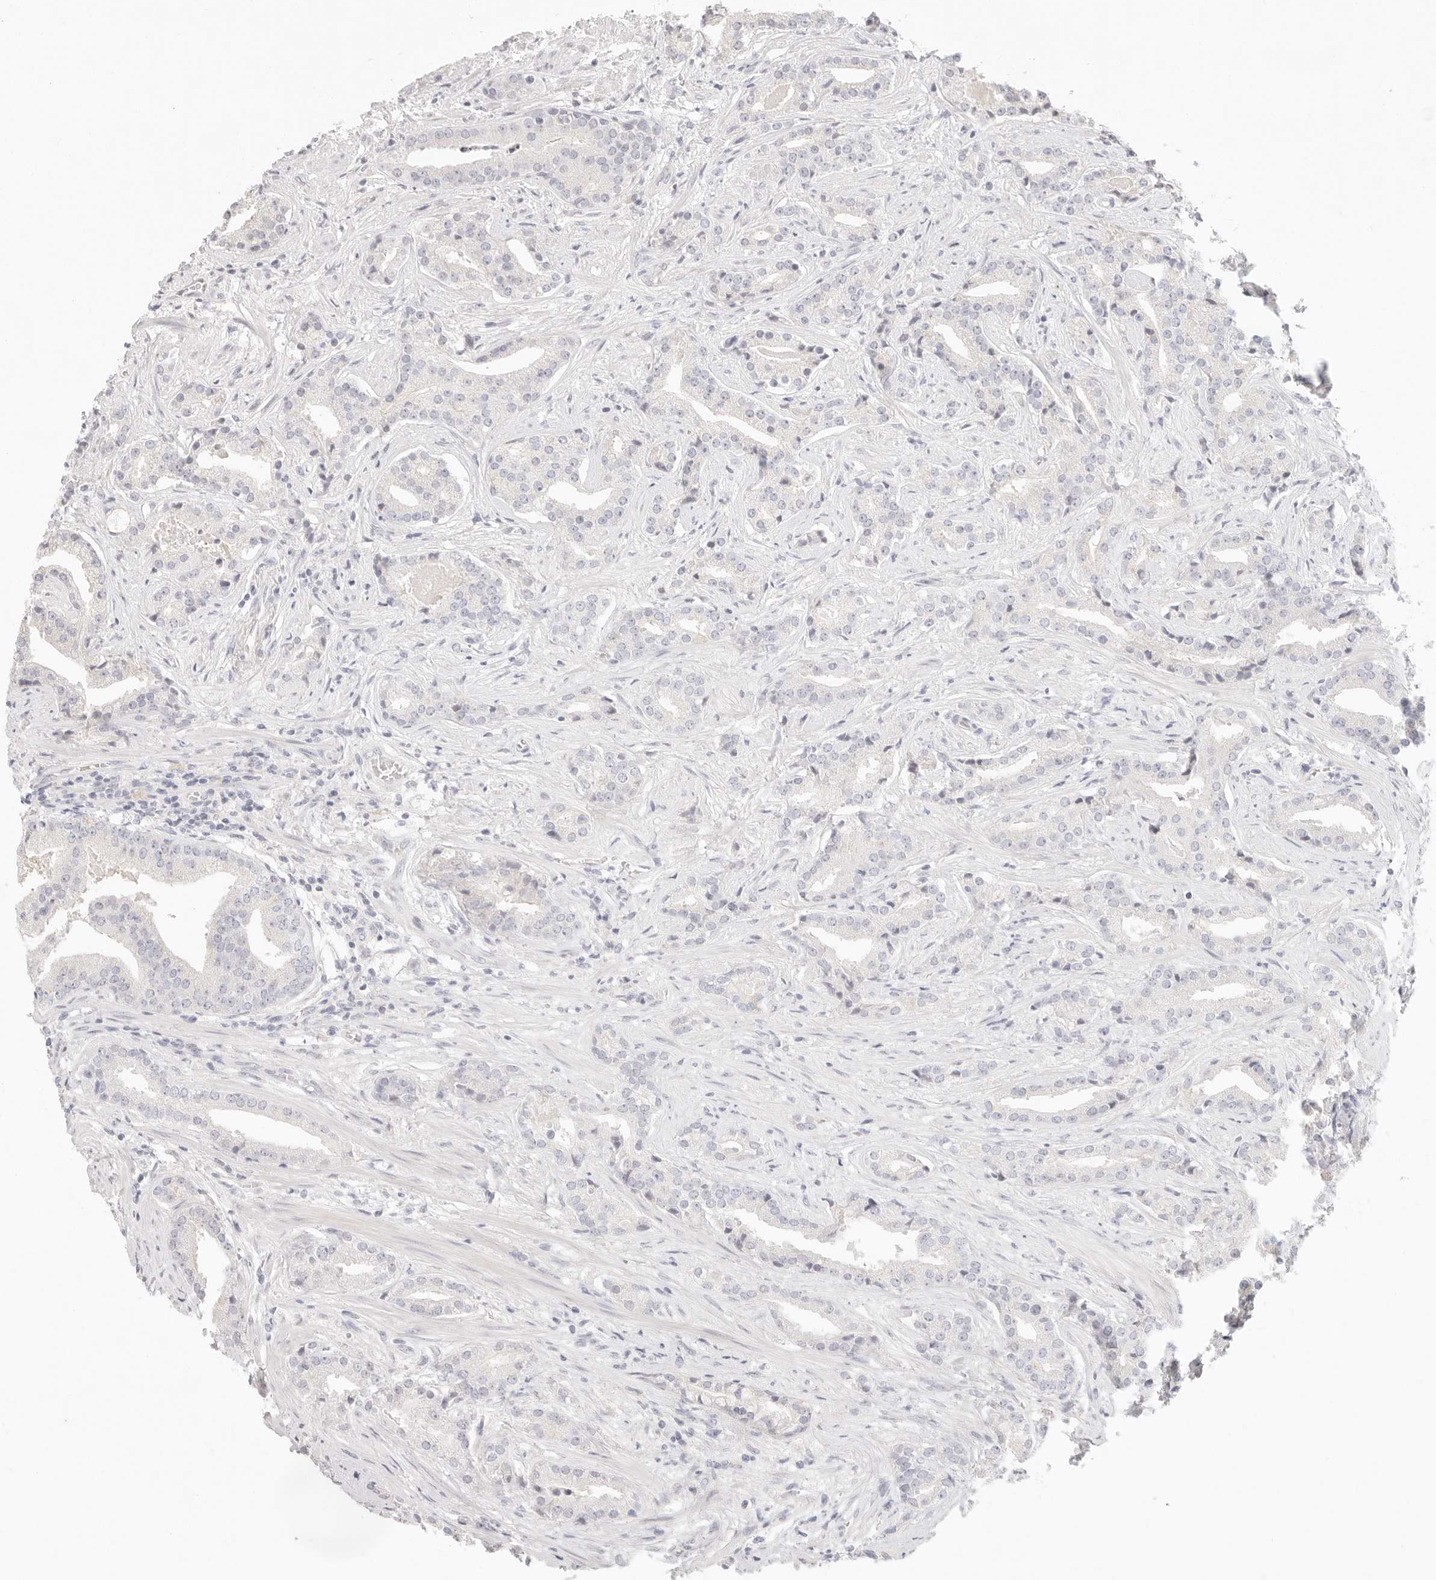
{"staining": {"intensity": "negative", "quantity": "none", "location": "none"}, "tissue": "prostate cancer", "cell_type": "Tumor cells", "image_type": "cancer", "snomed": [{"axis": "morphology", "description": "Adenocarcinoma, Low grade"}, {"axis": "topography", "description": "Prostate"}], "caption": "Immunohistochemistry (IHC) micrograph of neoplastic tissue: human prostate low-grade adenocarcinoma stained with DAB (3,3'-diaminobenzidine) shows no significant protein positivity in tumor cells. (DAB (3,3'-diaminobenzidine) immunohistochemistry (IHC), high magnification).", "gene": "CEP120", "patient": {"sex": "male", "age": 67}}